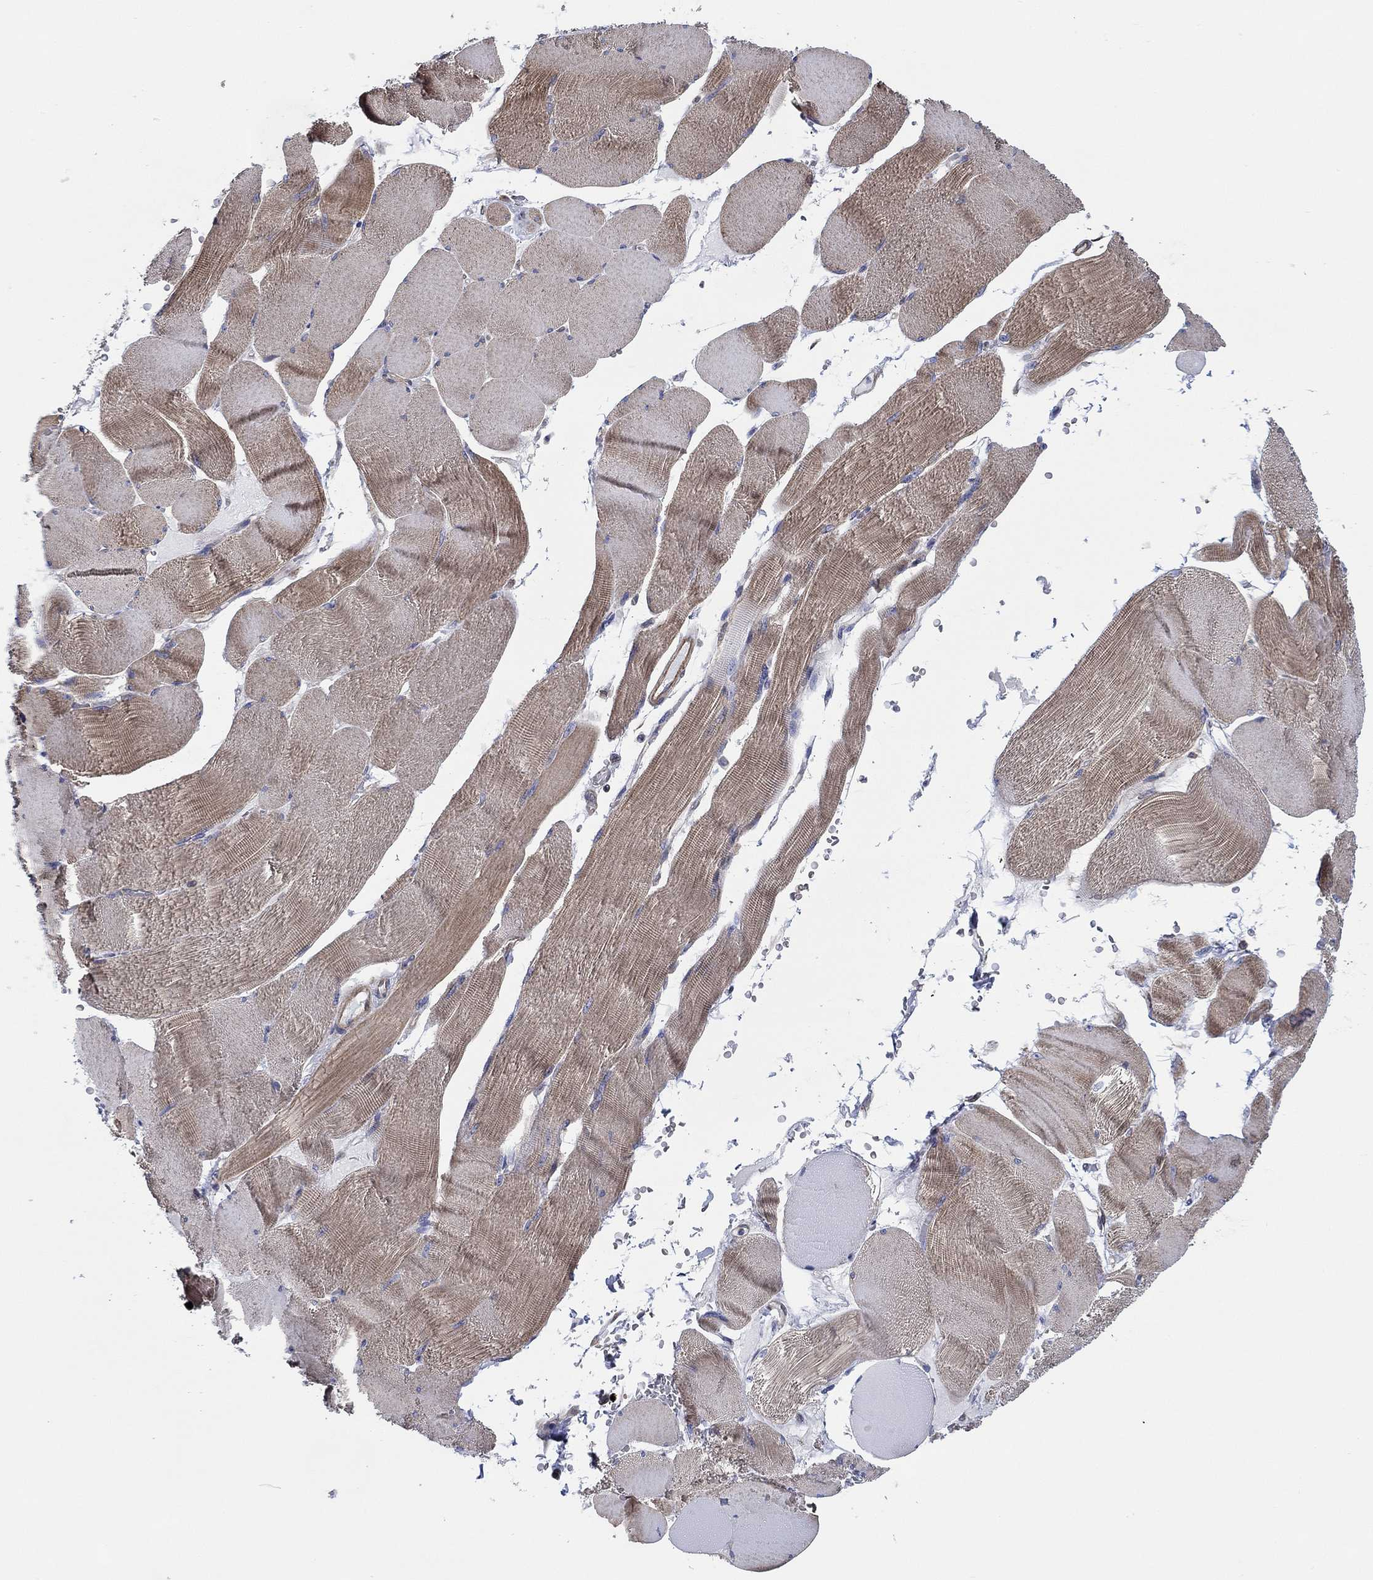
{"staining": {"intensity": "moderate", "quantity": "25%-75%", "location": "cytoplasmic/membranous"}, "tissue": "skeletal muscle", "cell_type": "Myocytes", "image_type": "normal", "snomed": [{"axis": "morphology", "description": "Normal tissue, NOS"}, {"axis": "topography", "description": "Skeletal muscle"}], "caption": "A medium amount of moderate cytoplasmic/membranous expression is seen in approximately 25%-75% of myocytes in normal skeletal muscle.", "gene": "FMN1", "patient": {"sex": "male", "age": 56}}